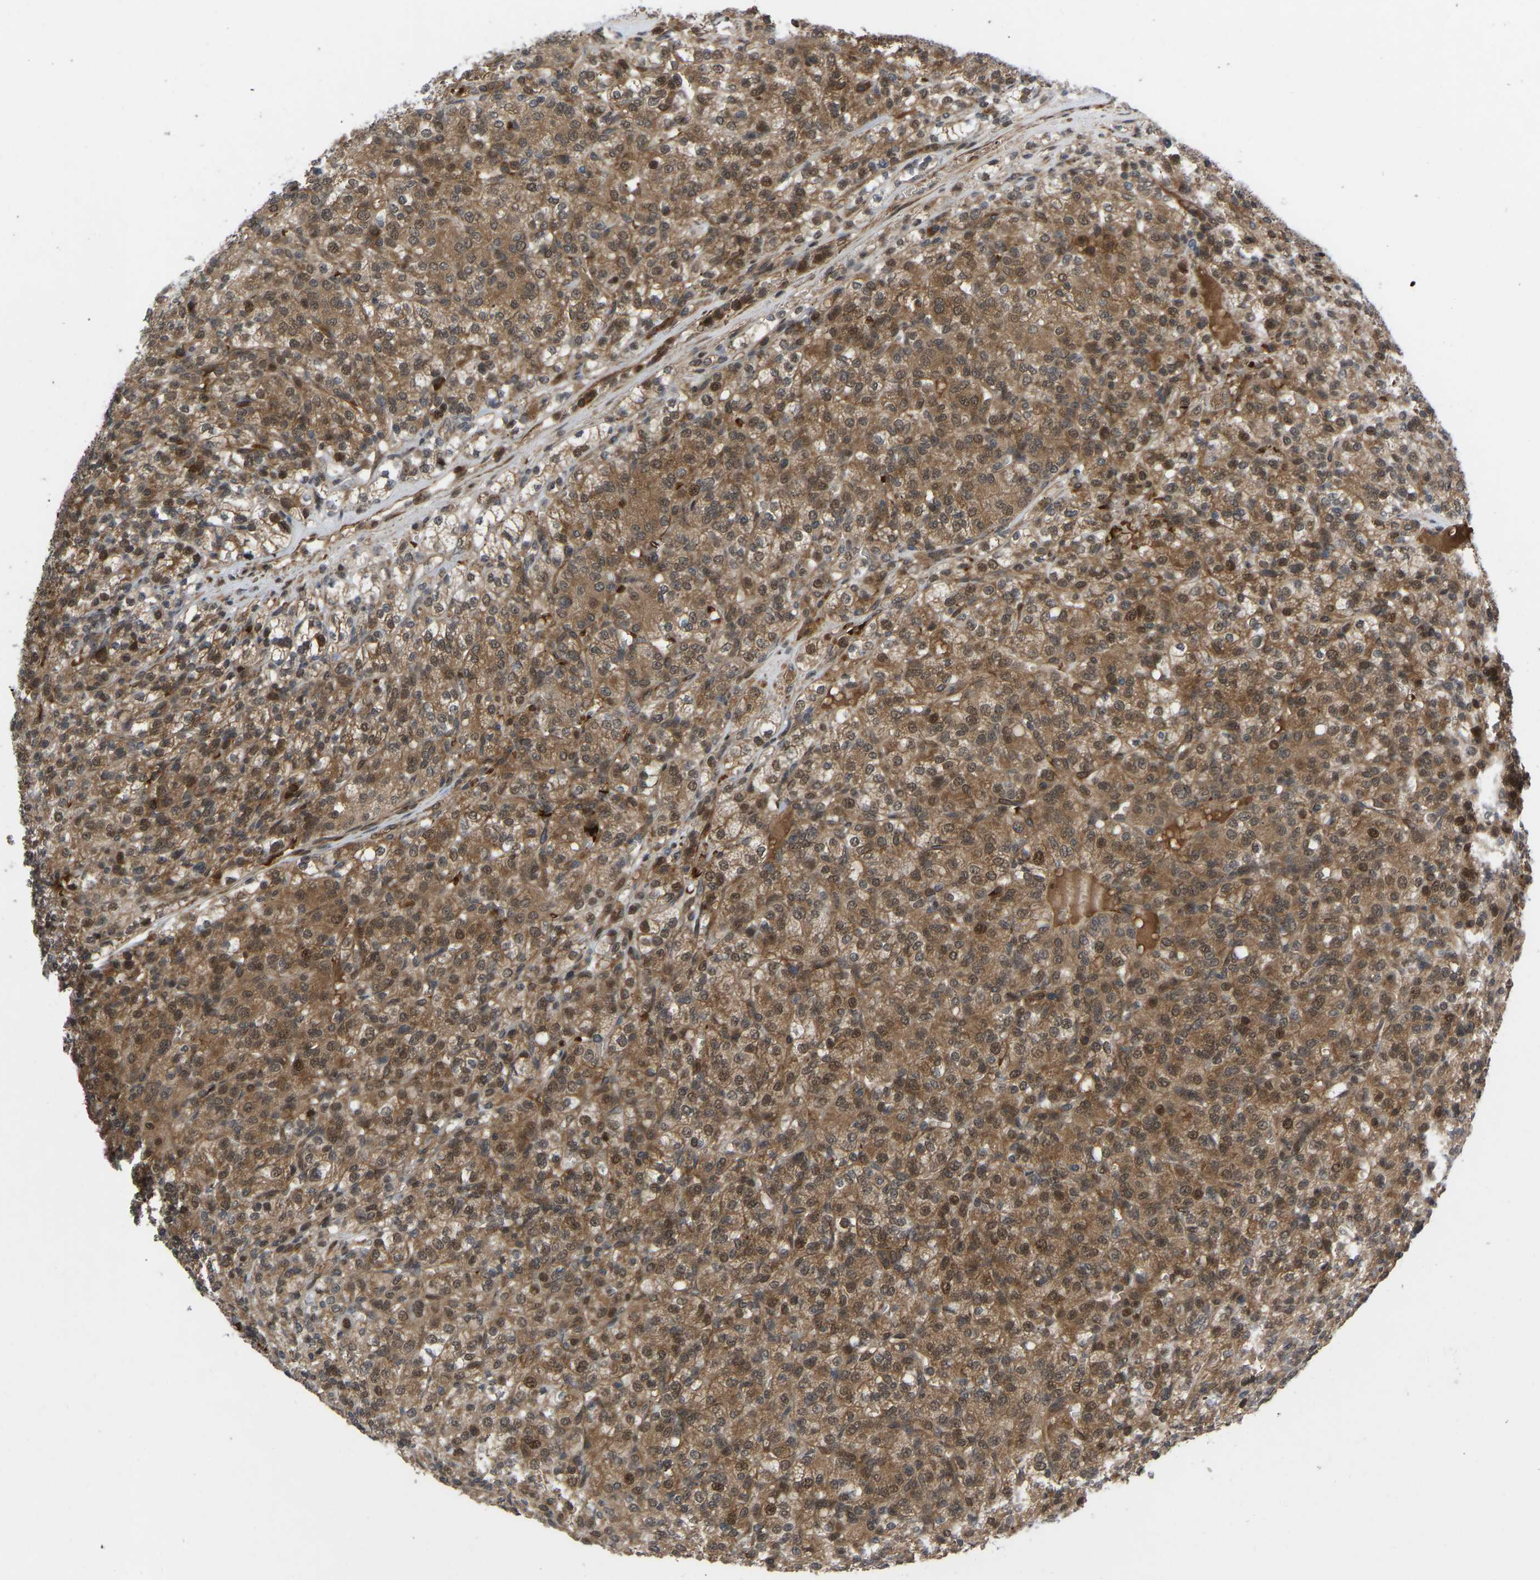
{"staining": {"intensity": "moderate", "quantity": ">75%", "location": "cytoplasmic/membranous,nuclear"}, "tissue": "renal cancer", "cell_type": "Tumor cells", "image_type": "cancer", "snomed": [{"axis": "morphology", "description": "Adenocarcinoma, NOS"}, {"axis": "topography", "description": "Kidney"}], "caption": "Renal adenocarcinoma stained with immunohistochemistry (IHC) reveals moderate cytoplasmic/membranous and nuclear expression in about >75% of tumor cells.", "gene": "CYP7B1", "patient": {"sex": "male", "age": 77}}